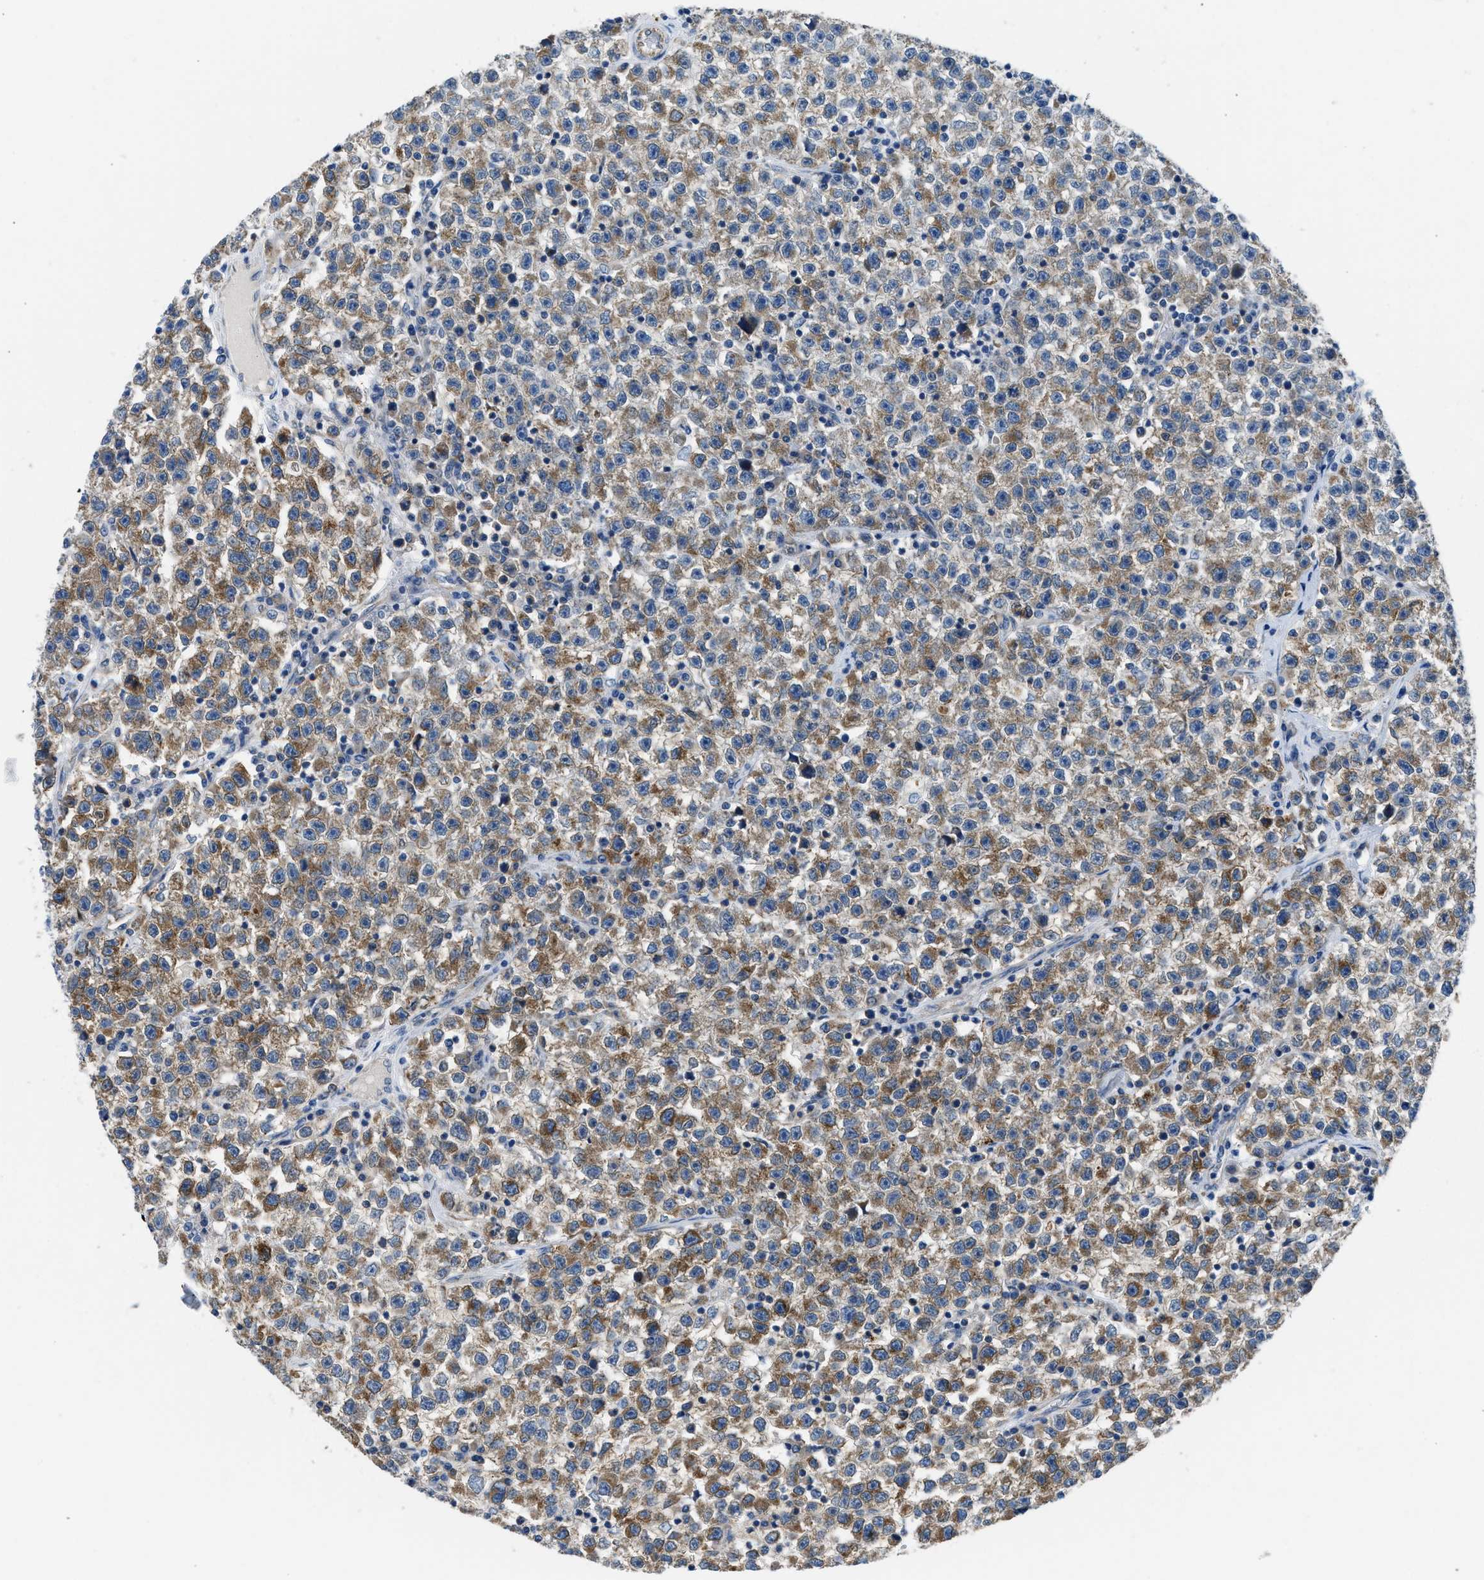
{"staining": {"intensity": "moderate", "quantity": ">75%", "location": "cytoplasmic/membranous"}, "tissue": "testis cancer", "cell_type": "Tumor cells", "image_type": "cancer", "snomed": [{"axis": "morphology", "description": "Seminoma, NOS"}, {"axis": "topography", "description": "Testis"}], "caption": "Moderate cytoplasmic/membranous positivity for a protein is identified in about >75% of tumor cells of testis cancer (seminoma) using immunohistochemistry (IHC).", "gene": "BNC2", "patient": {"sex": "male", "age": 22}}